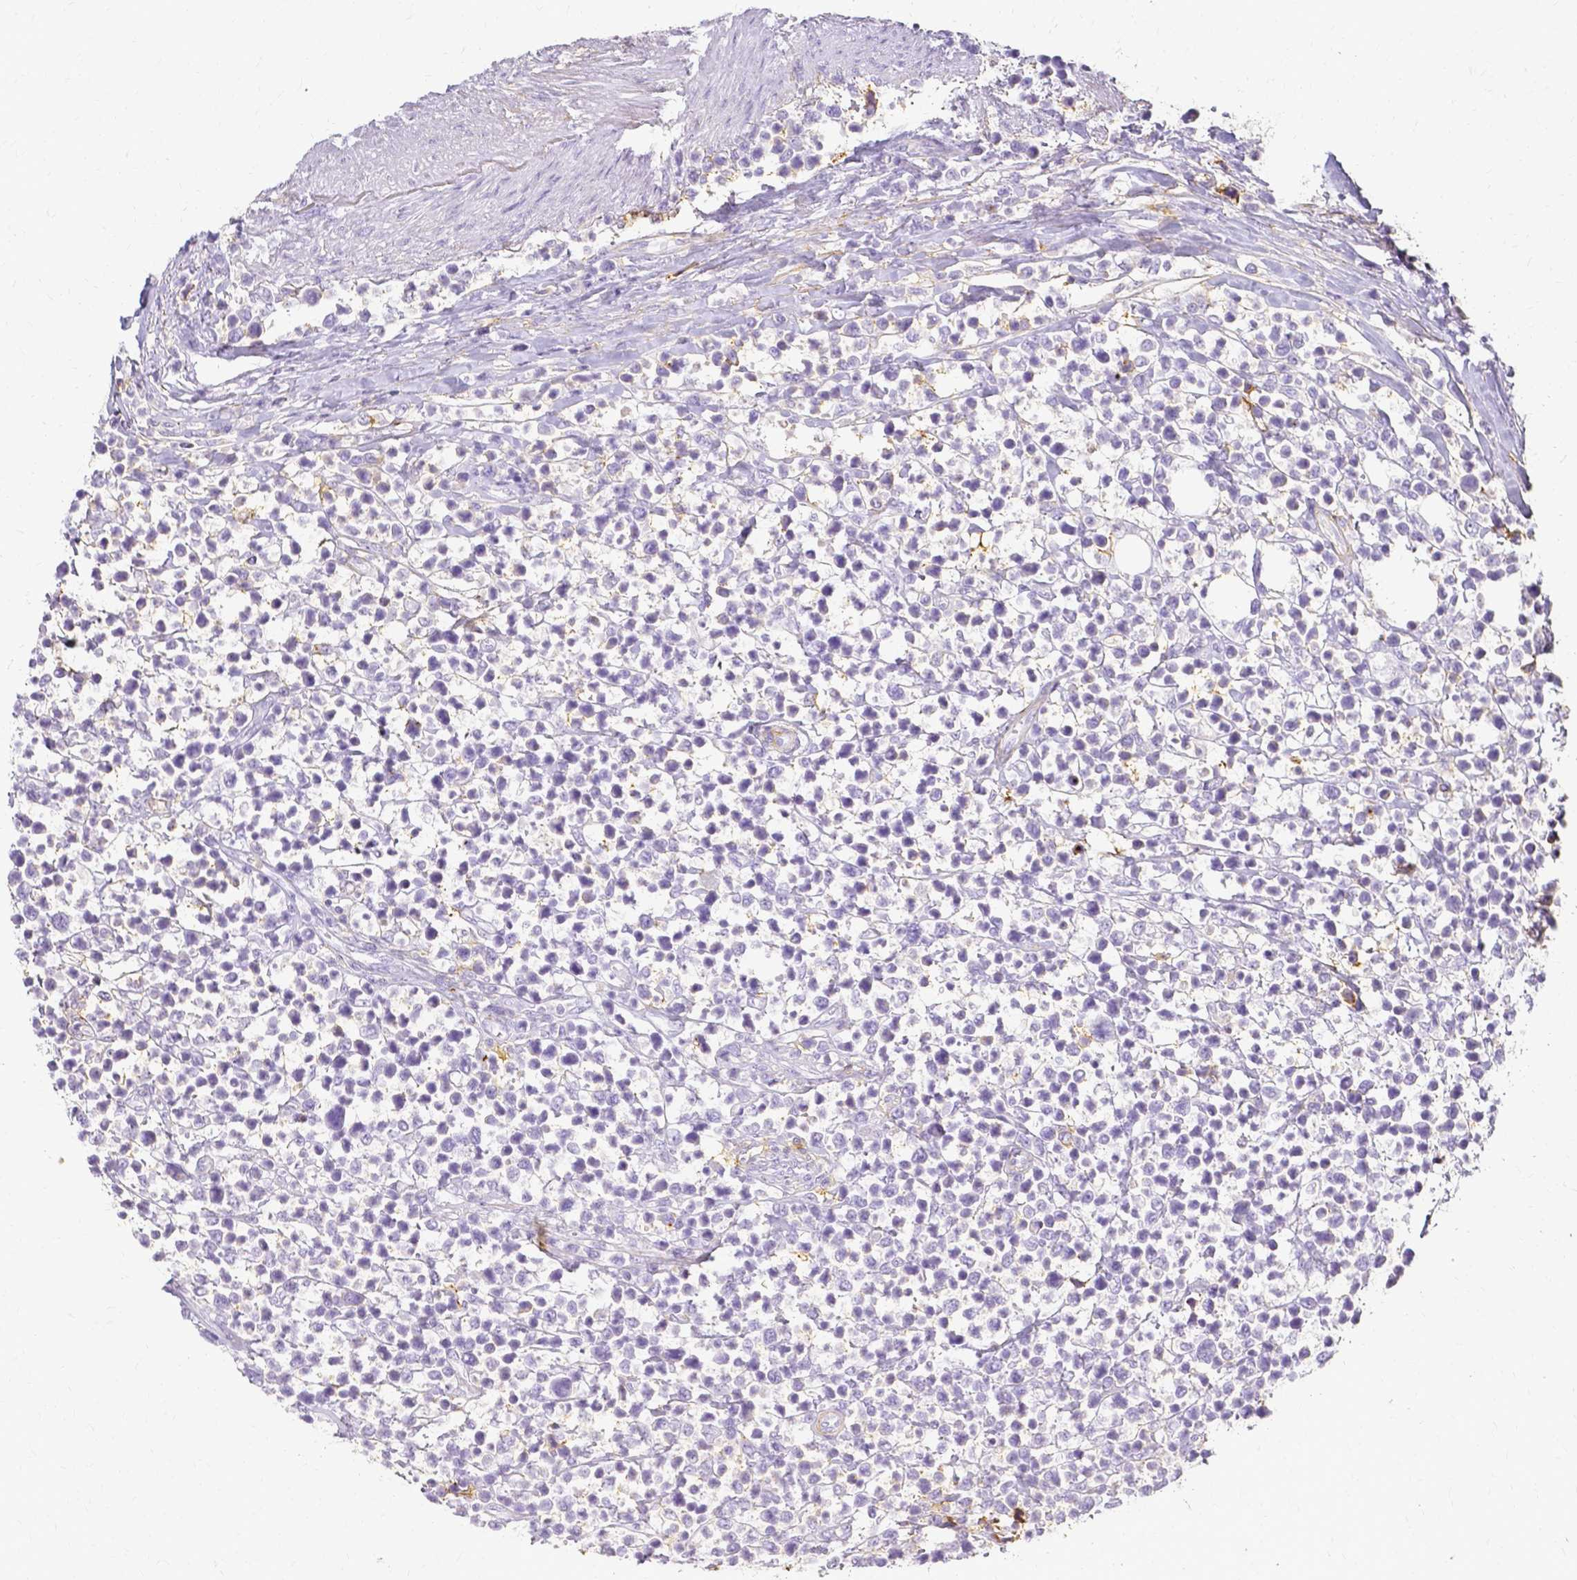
{"staining": {"intensity": "negative", "quantity": "none", "location": "none"}, "tissue": "lymphoma", "cell_type": "Tumor cells", "image_type": "cancer", "snomed": [{"axis": "morphology", "description": "Malignant lymphoma, non-Hodgkin's type, High grade"}, {"axis": "topography", "description": "Soft tissue"}], "caption": "Tumor cells are negative for protein expression in human lymphoma.", "gene": "HSPA12A", "patient": {"sex": "female", "age": 56}}